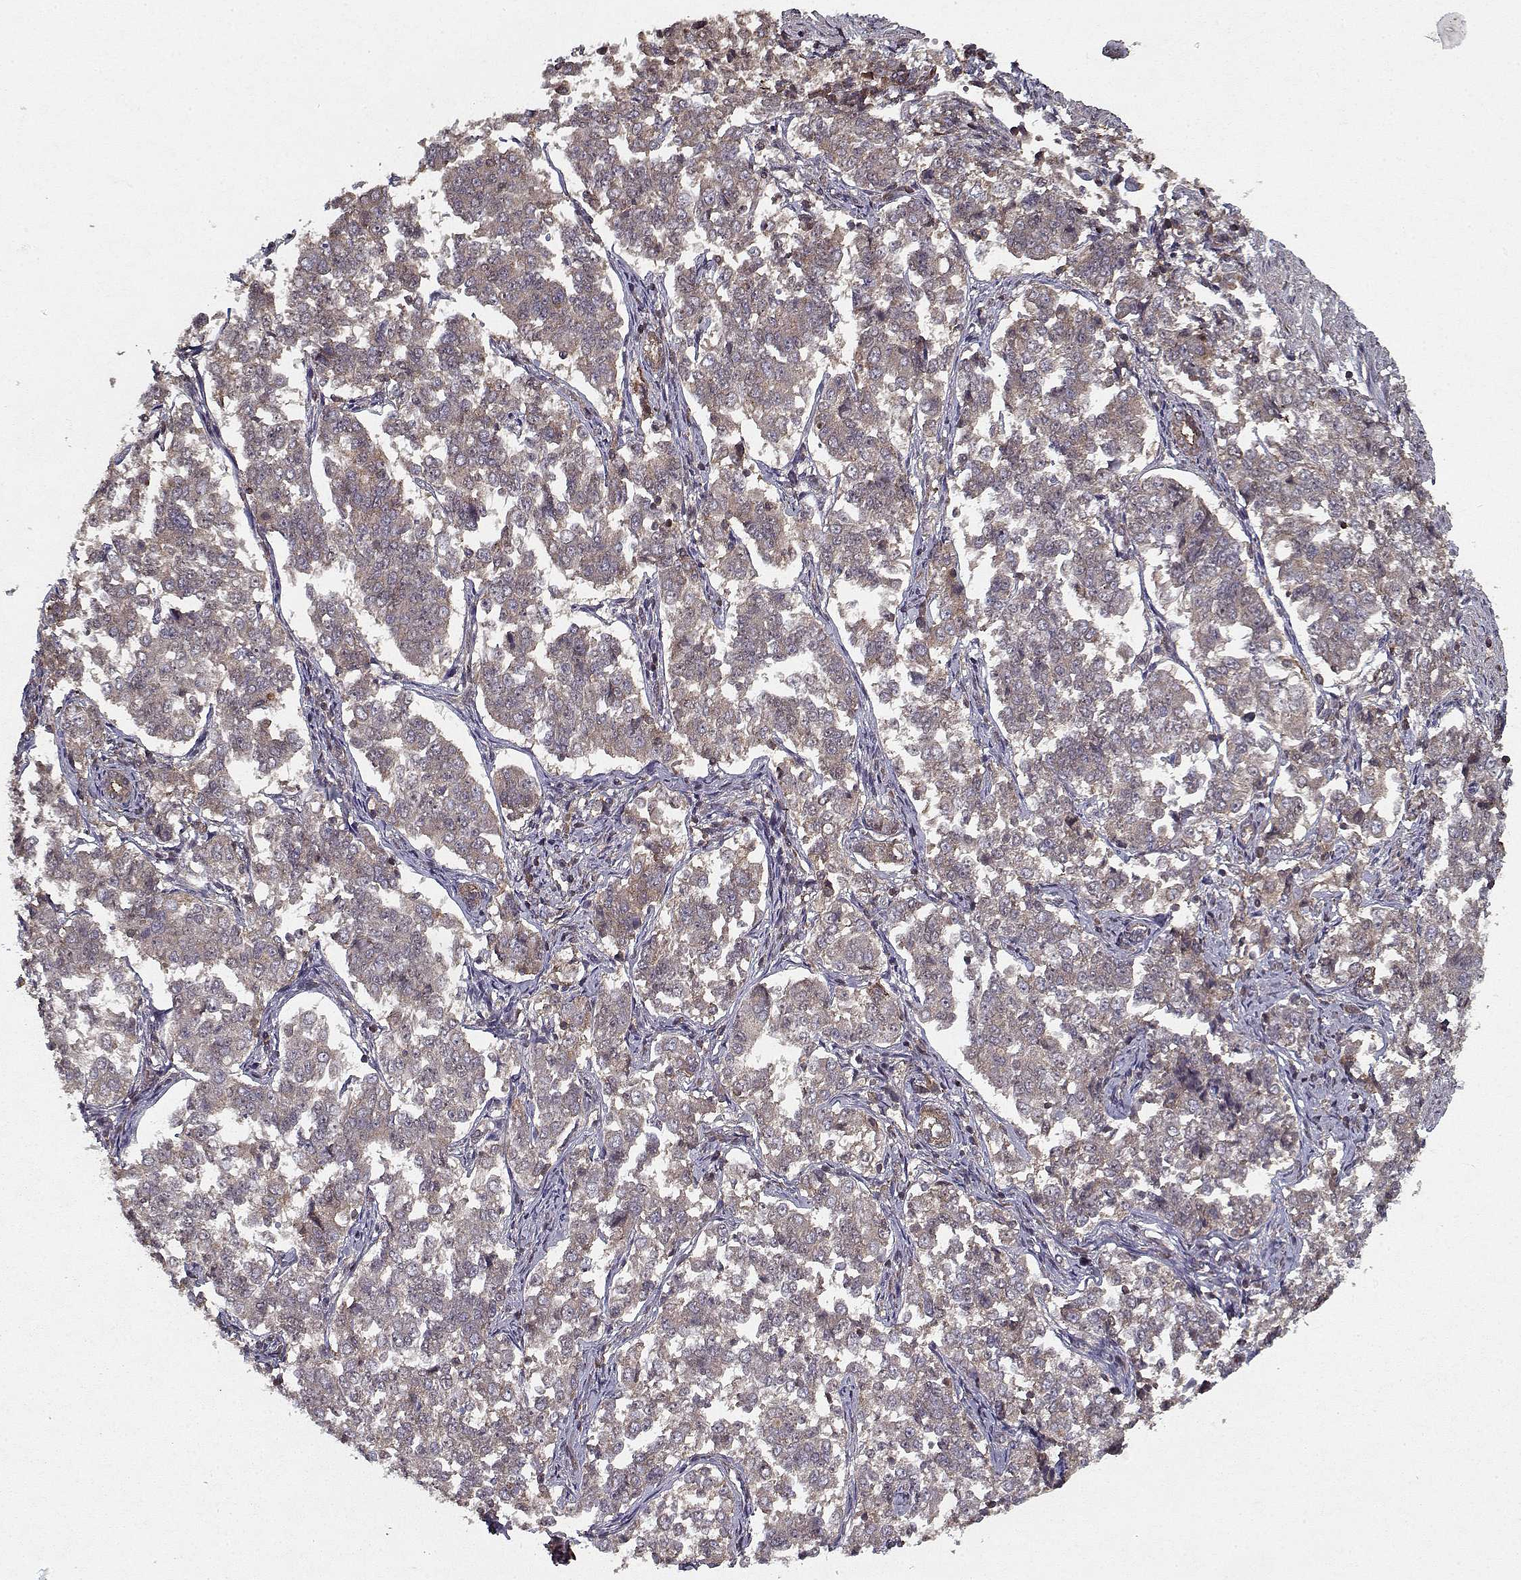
{"staining": {"intensity": "moderate", "quantity": "<25%", "location": "cytoplasmic/membranous"}, "tissue": "endometrial cancer", "cell_type": "Tumor cells", "image_type": "cancer", "snomed": [{"axis": "morphology", "description": "Adenocarcinoma, NOS"}, {"axis": "topography", "description": "Endometrium"}], "caption": "A low amount of moderate cytoplasmic/membranous staining is seen in approximately <25% of tumor cells in adenocarcinoma (endometrial) tissue.", "gene": "PPP1R12A", "patient": {"sex": "female", "age": 43}}